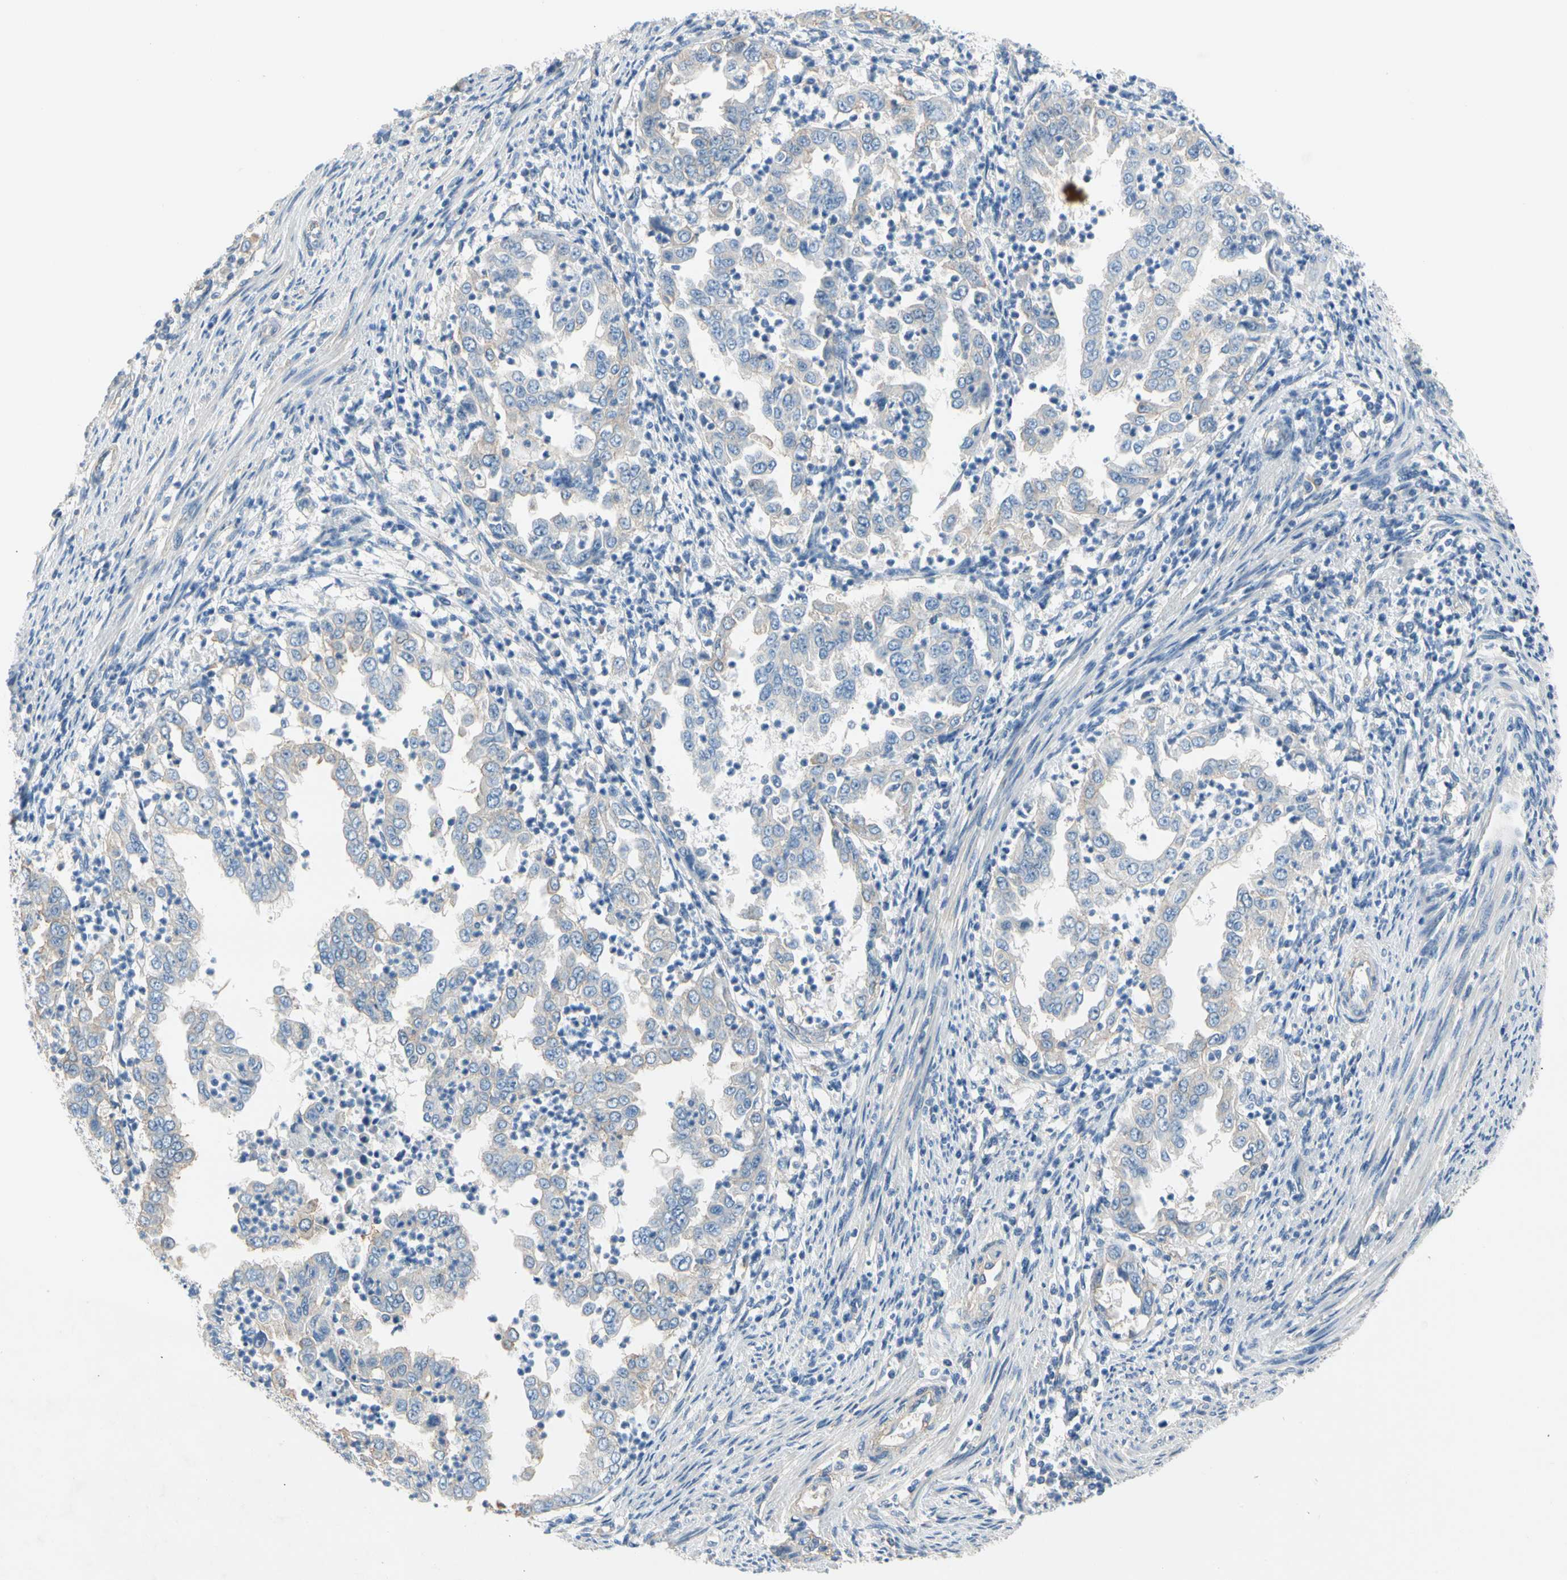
{"staining": {"intensity": "weak", "quantity": "25%-75%", "location": "cytoplasmic/membranous"}, "tissue": "endometrial cancer", "cell_type": "Tumor cells", "image_type": "cancer", "snomed": [{"axis": "morphology", "description": "Adenocarcinoma, NOS"}, {"axis": "topography", "description": "Endometrium"}], "caption": "Immunohistochemistry (IHC) image of endometrial adenocarcinoma stained for a protein (brown), which shows low levels of weak cytoplasmic/membranous expression in about 25%-75% of tumor cells.", "gene": "CA14", "patient": {"sex": "female", "age": 85}}